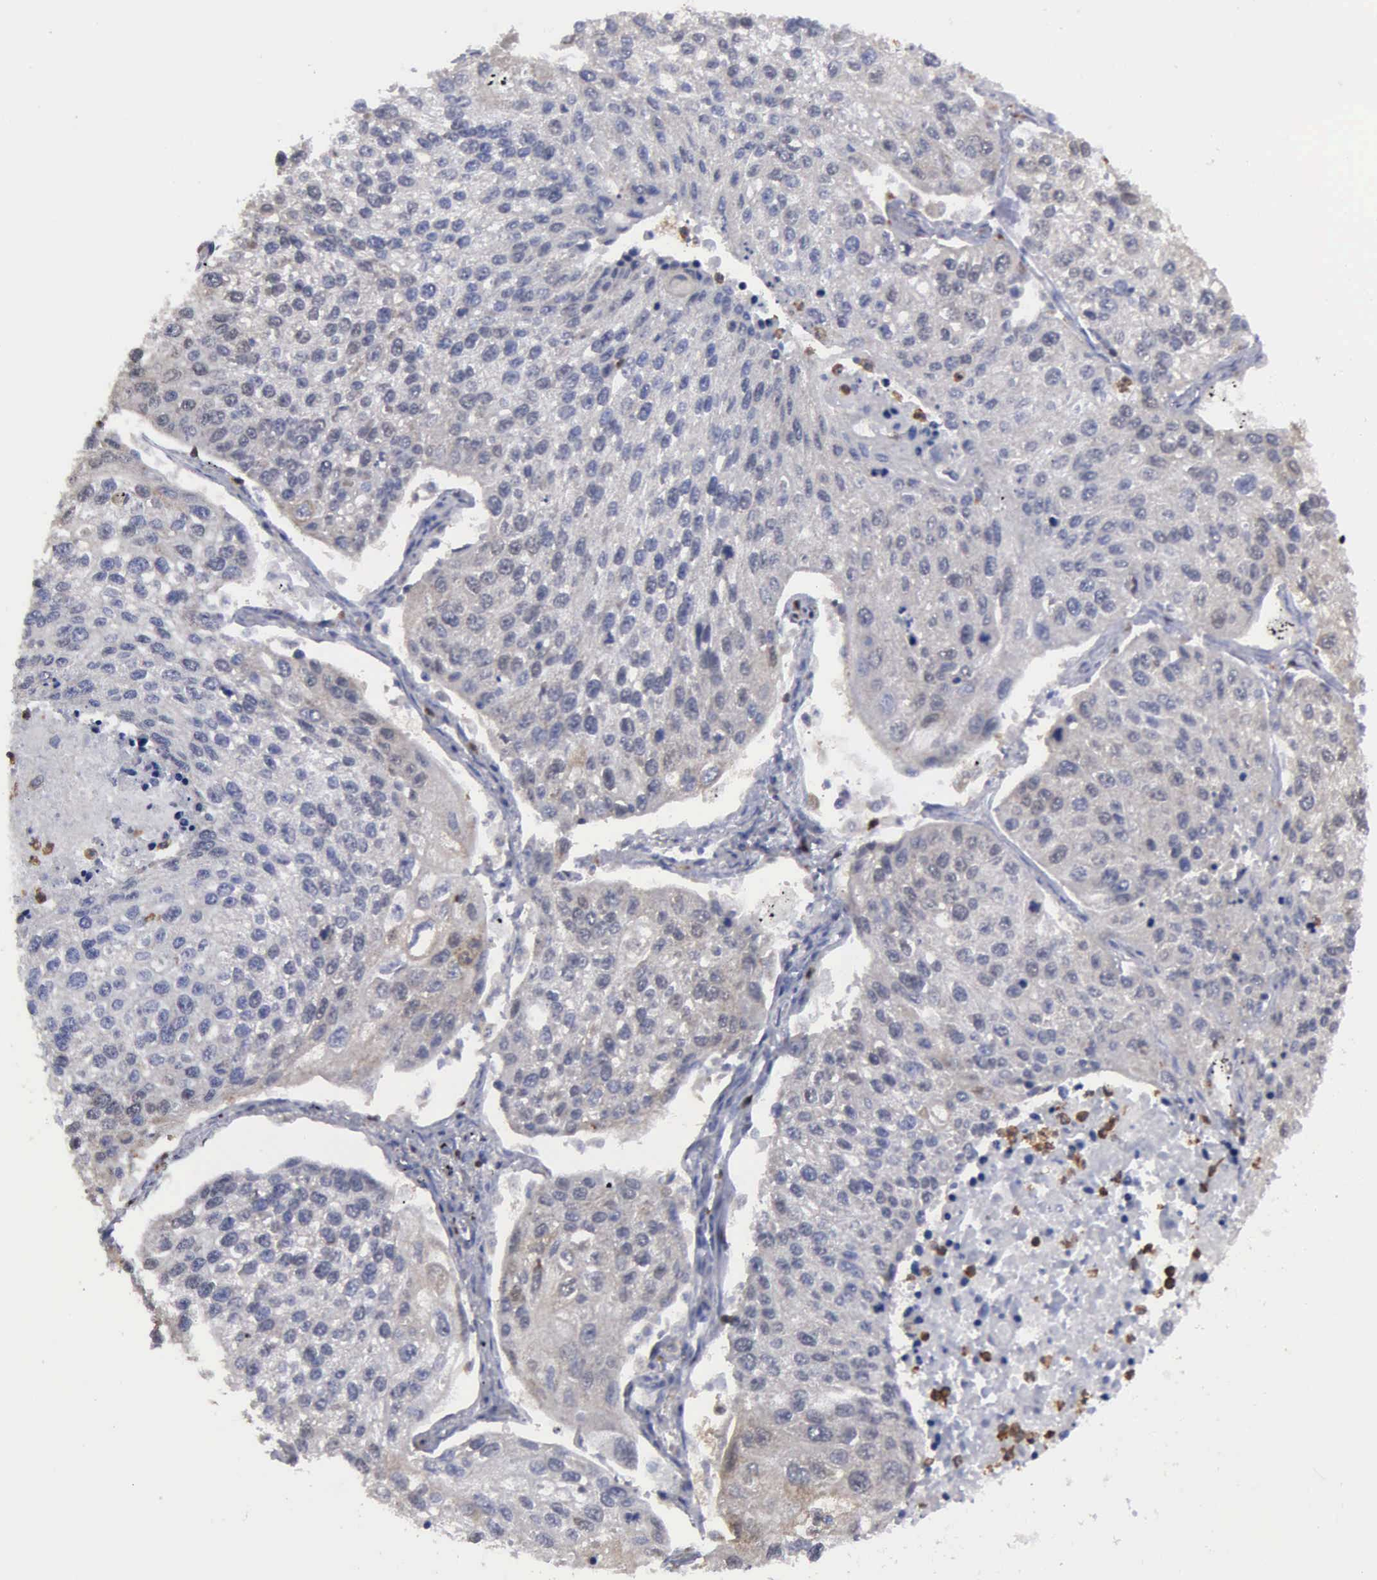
{"staining": {"intensity": "negative", "quantity": "none", "location": "none"}, "tissue": "lung cancer", "cell_type": "Tumor cells", "image_type": "cancer", "snomed": [{"axis": "morphology", "description": "Squamous cell carcinoma, NOS"}, {"axis": "topography", "description": "Lung"}], "caption": "An image of lung squamous cell carcinoma stained for a protein exhibits no brown staining in tumor cells.", "gene": "G6PD", "patient": {"sex": "male", "age": 75}}